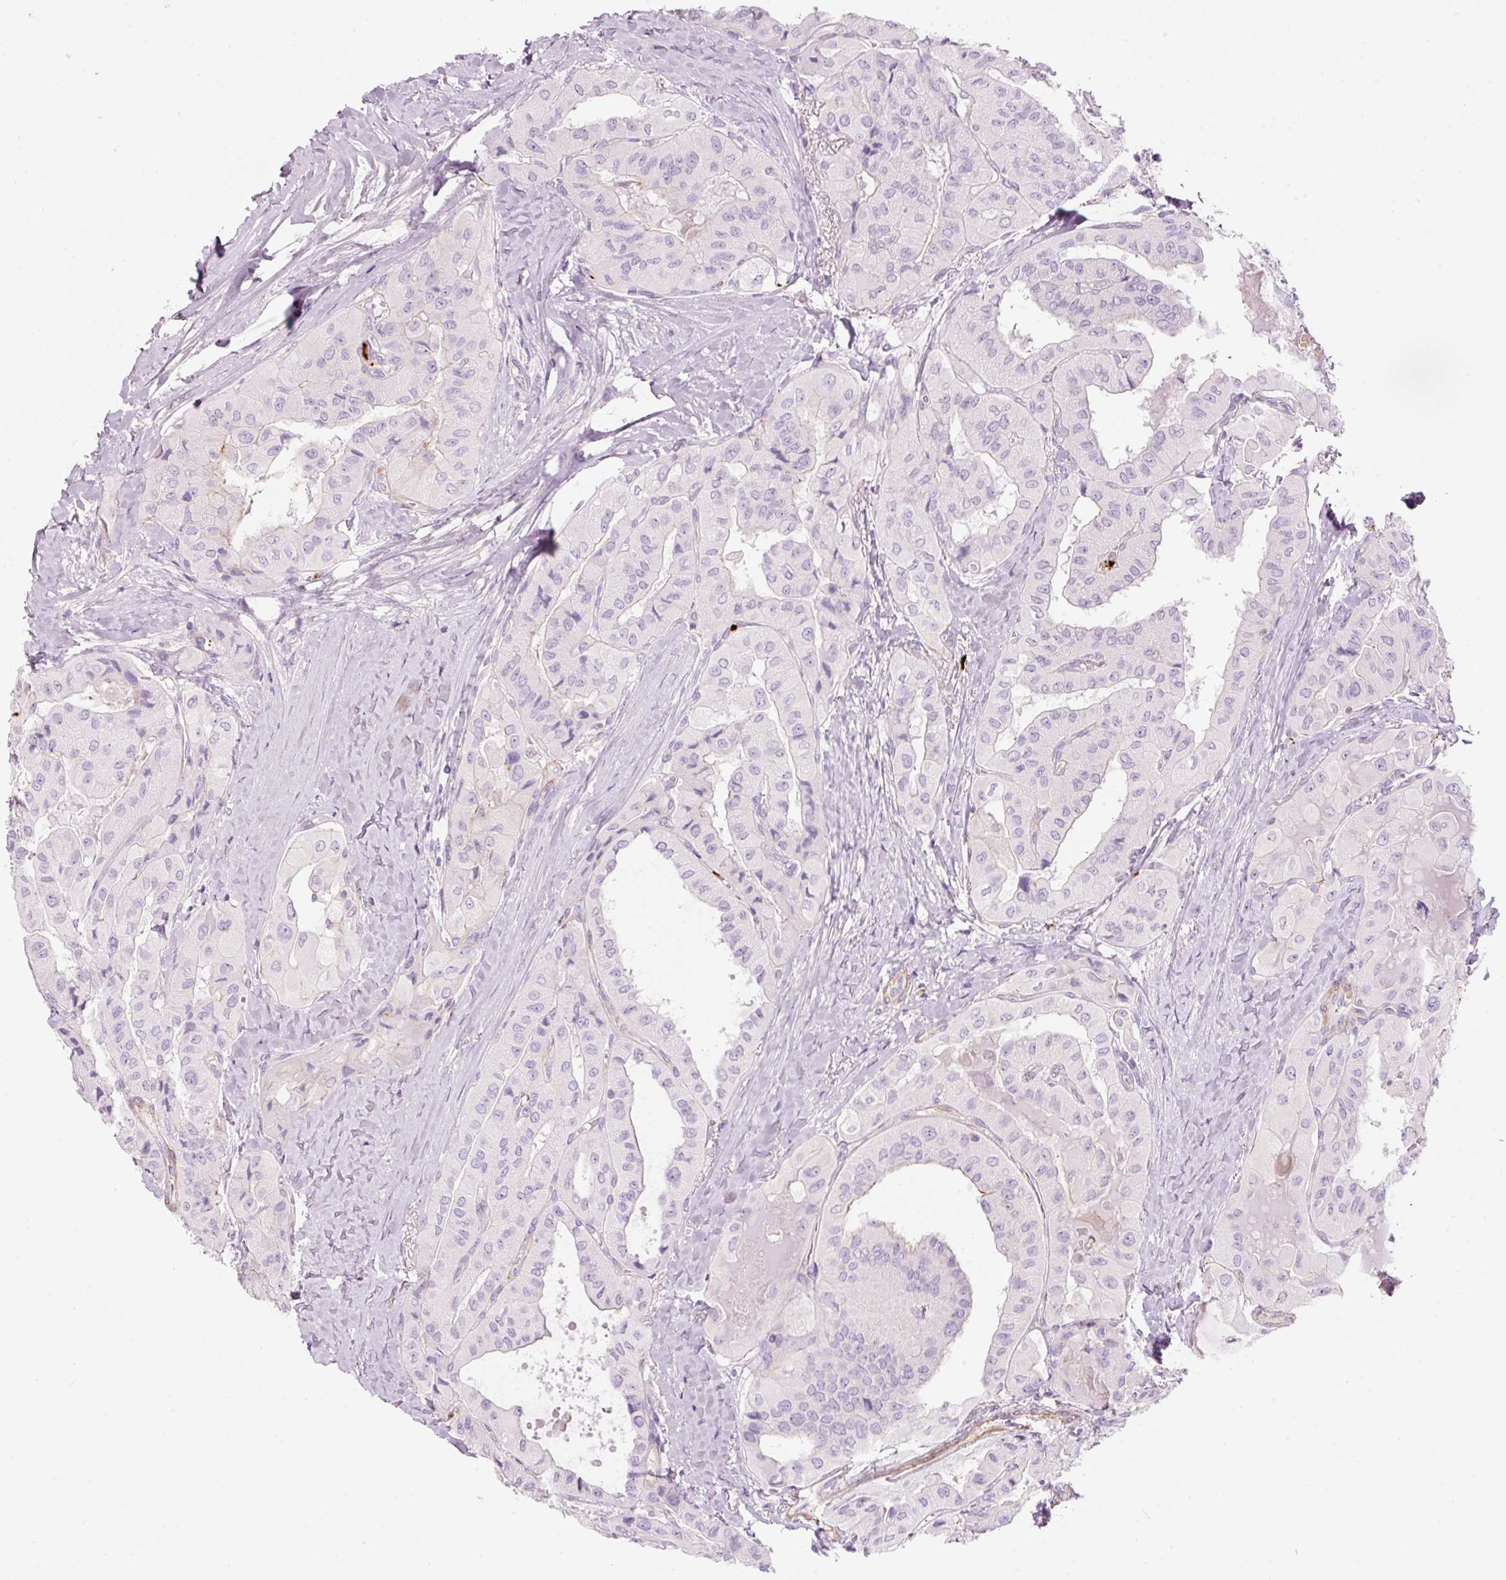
{"staining": {"intensity": "negative", "quantity": "none", "location": "none"}, "tissue": "thyroid cancer", "cell_type": "Tumor cells", "image_type": "cancer", "snomed": [{"axis": "morphology", "description": "Normal tissue, NOS"}, {"axis": "morphology", "description": "Papillary adenocarcinoma, NOS"}, {"axis": "topography", "description": "Thyroid gland"}], "caption": "A photomicrograph of thyroid cancer stained for a protein shows no brown staining in tumor cells.", "gene": "MAP3K3", "patient": {"sex": "female", "age": 59}}